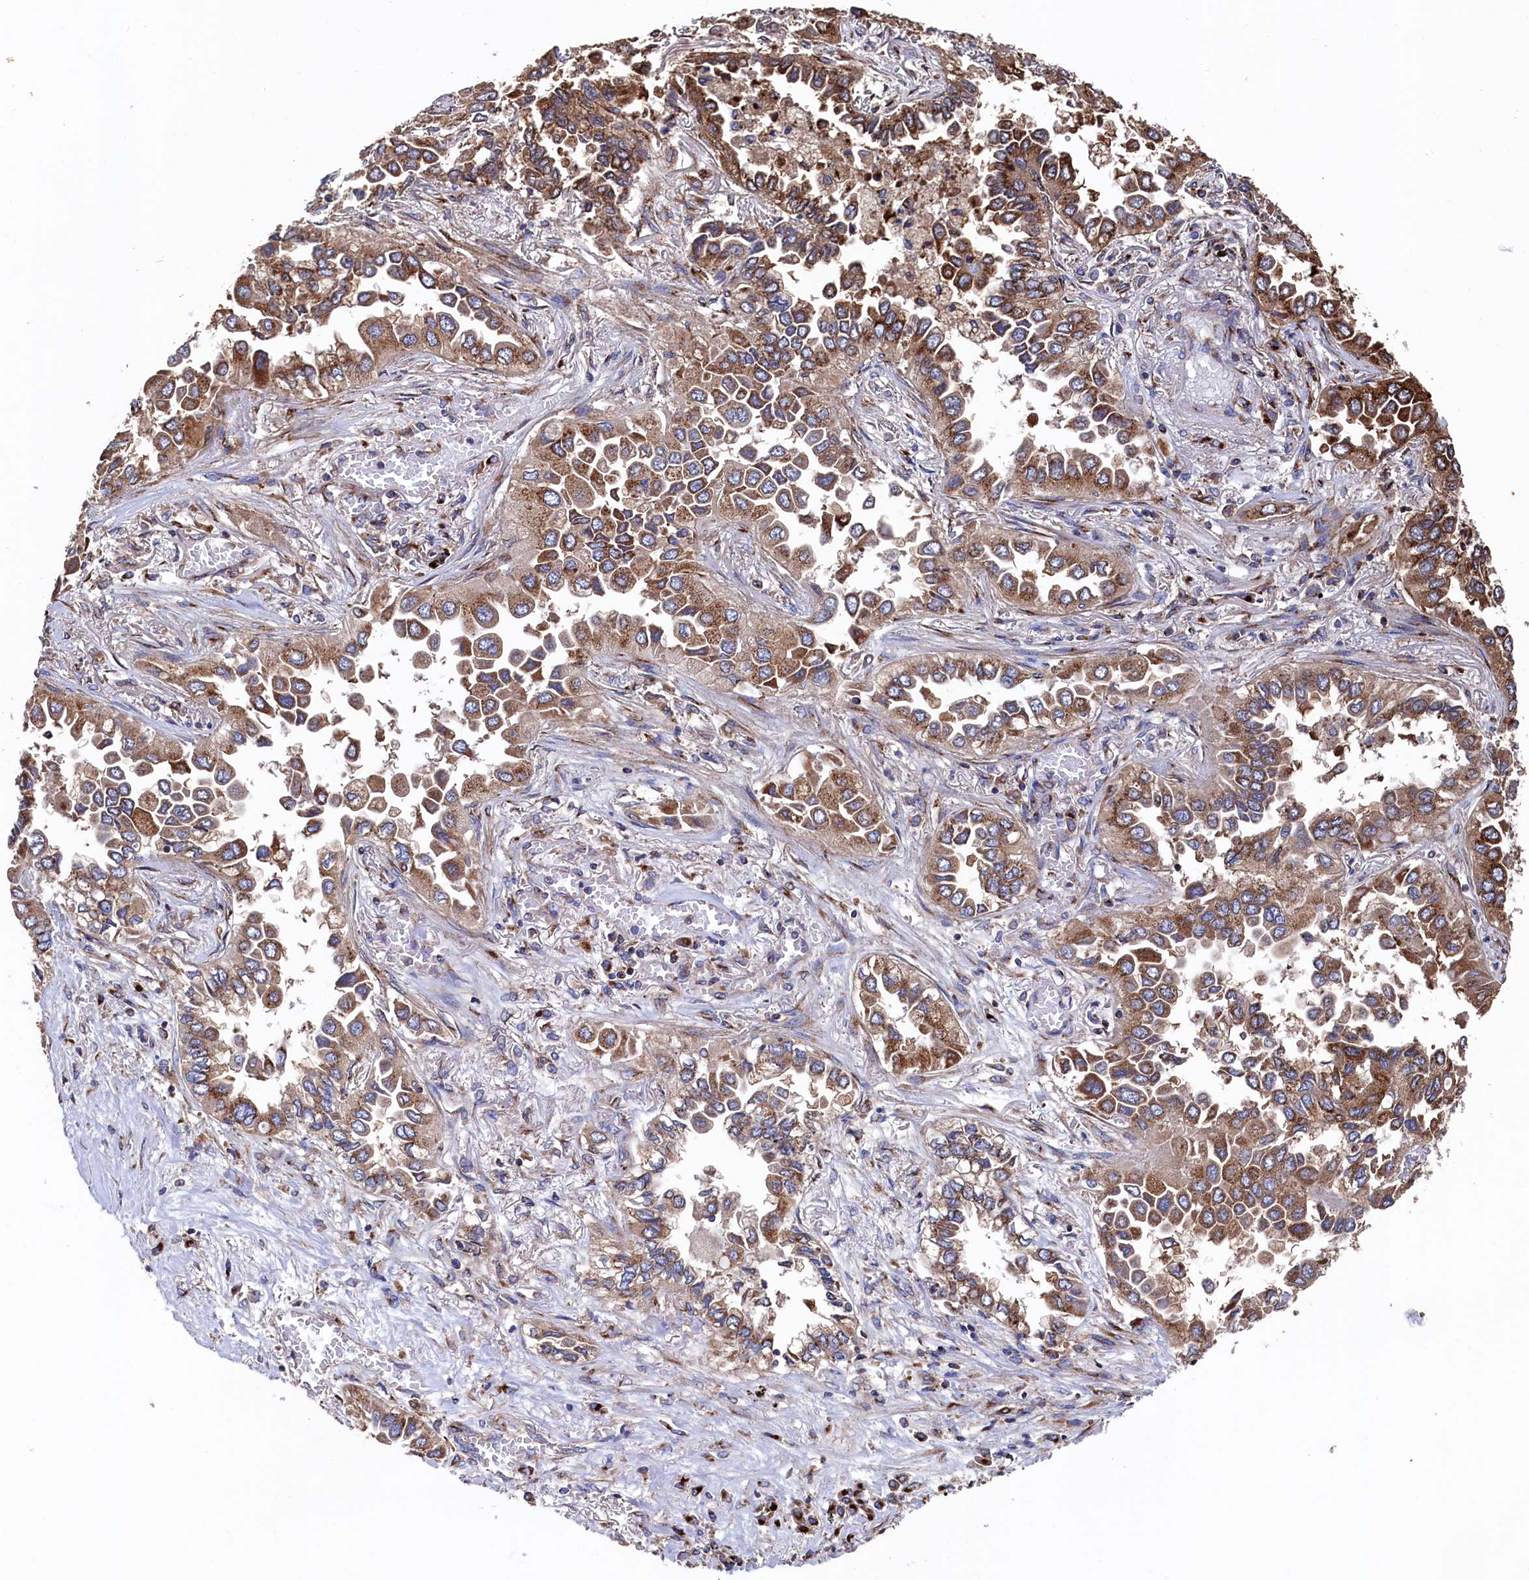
{"staining": {"intensity": "moderate", "quantity": ">75%", "location": "cytoplasmic/membranous"}, "tissue": "lung cancer", "cell_type": "Tumor cells", "image_type": "cancer", "snomed": [{"axis": "morphology", "description": "Adenocarcinoma, NOS"}, {"axis": "topography", "description": "Lung"}], "caption": "Immunohistochemical staining of lung adenocarcinoma reveals medium levels of moderate cytoplasmic/membranous staining in approximately >75% of tumor cells. Nuclei are stained in blue.", "gene": "PRRC1", "patient": {"sex": "female", "age": 76}}